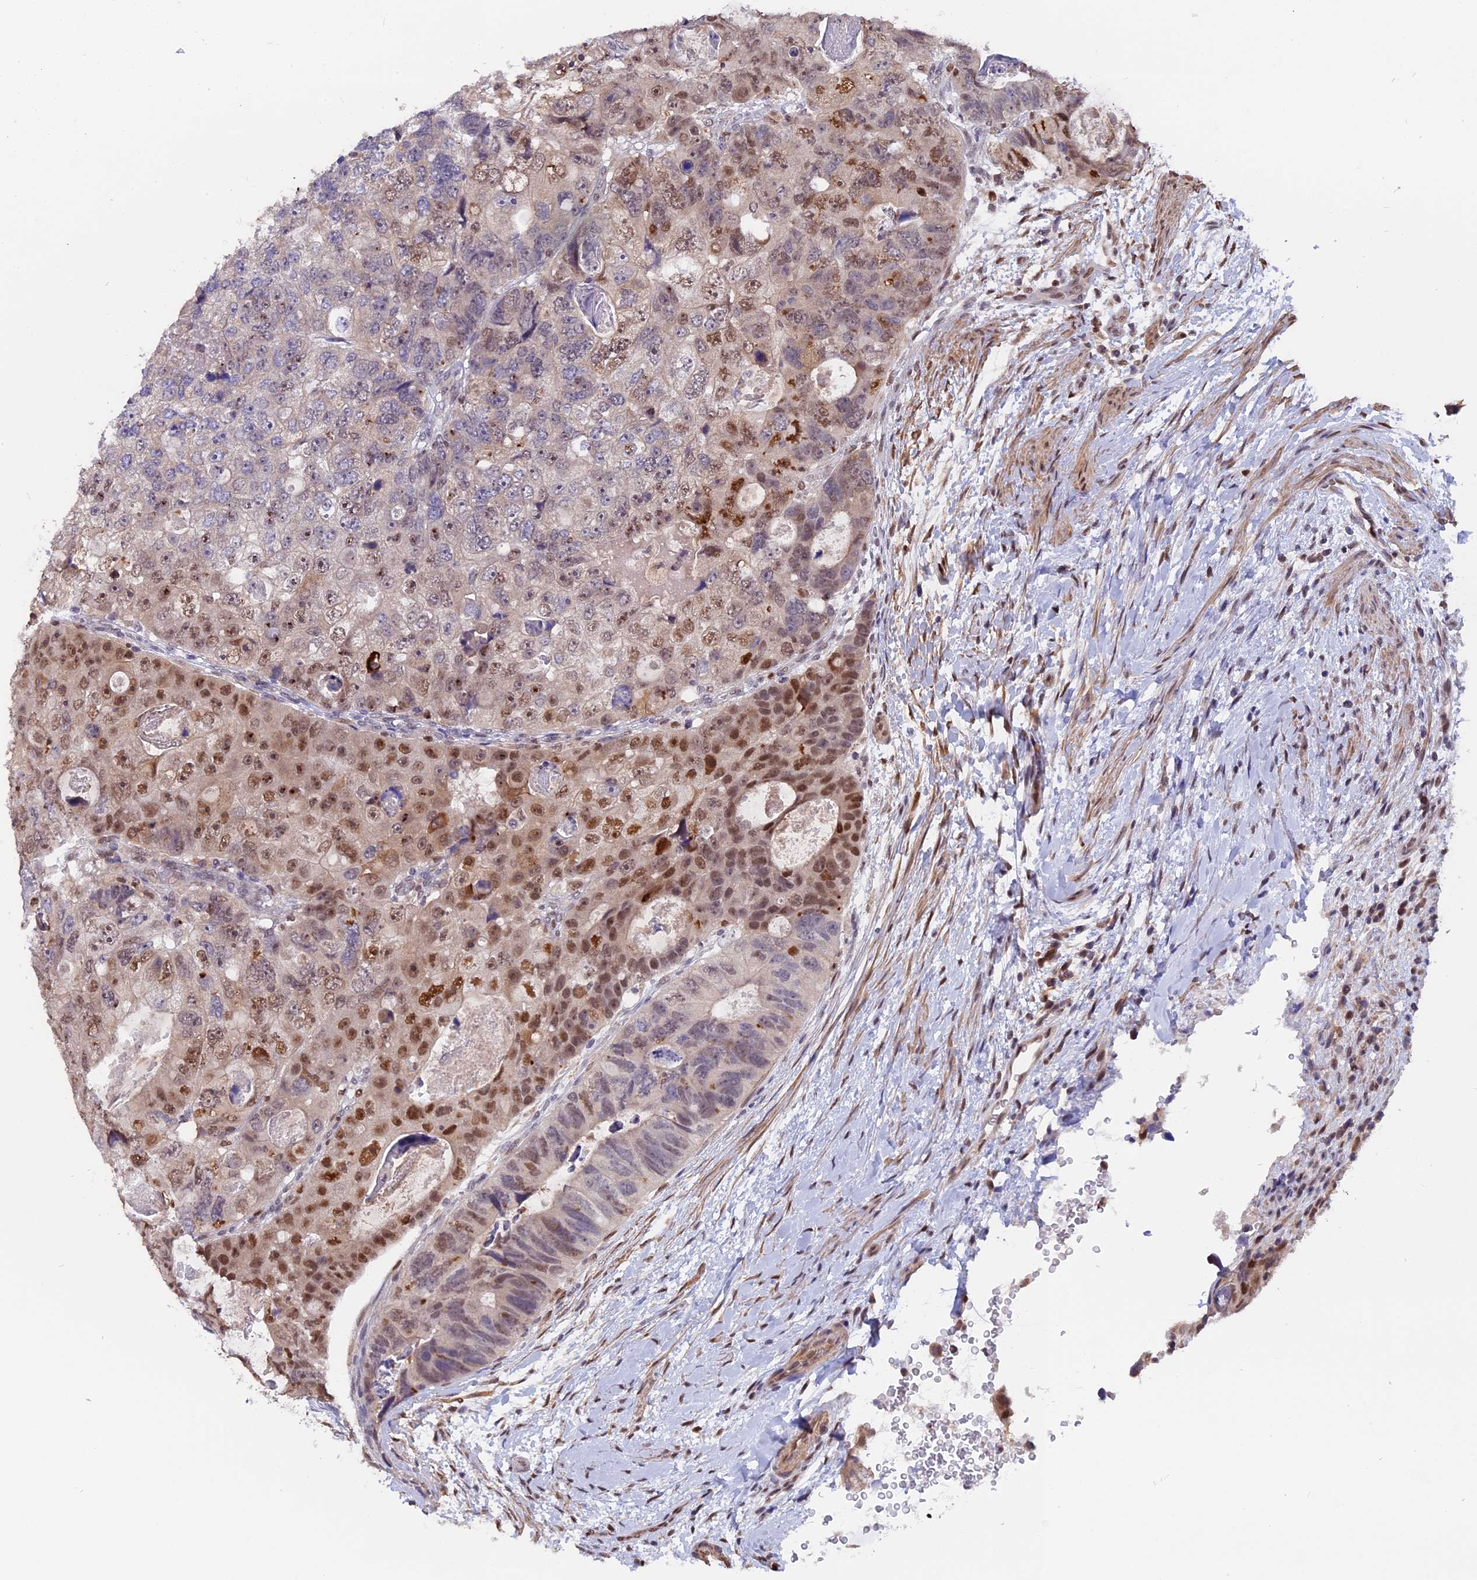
{"staining": {"intensity": "moderate", "quantity": "25%-75%", "location": "nuclear"}, "tissue": "colorectal cancer", "cell_type": "Tumor cells", "image_type": "cancer", "snomed": [{"axis": "morphology", "description": "Adenocarcinoma, NOS"}, {"axis": "topography", "description": "Rectum"}], "caption": "Human adenocarcinoma (colorectal) stained for a protein (brown) displays moderate nuclear positive positivity in approximately 25%-75% of tumor cells.", "gene": "FAM118B", "patient": {"sex": "male", "age": 59}}